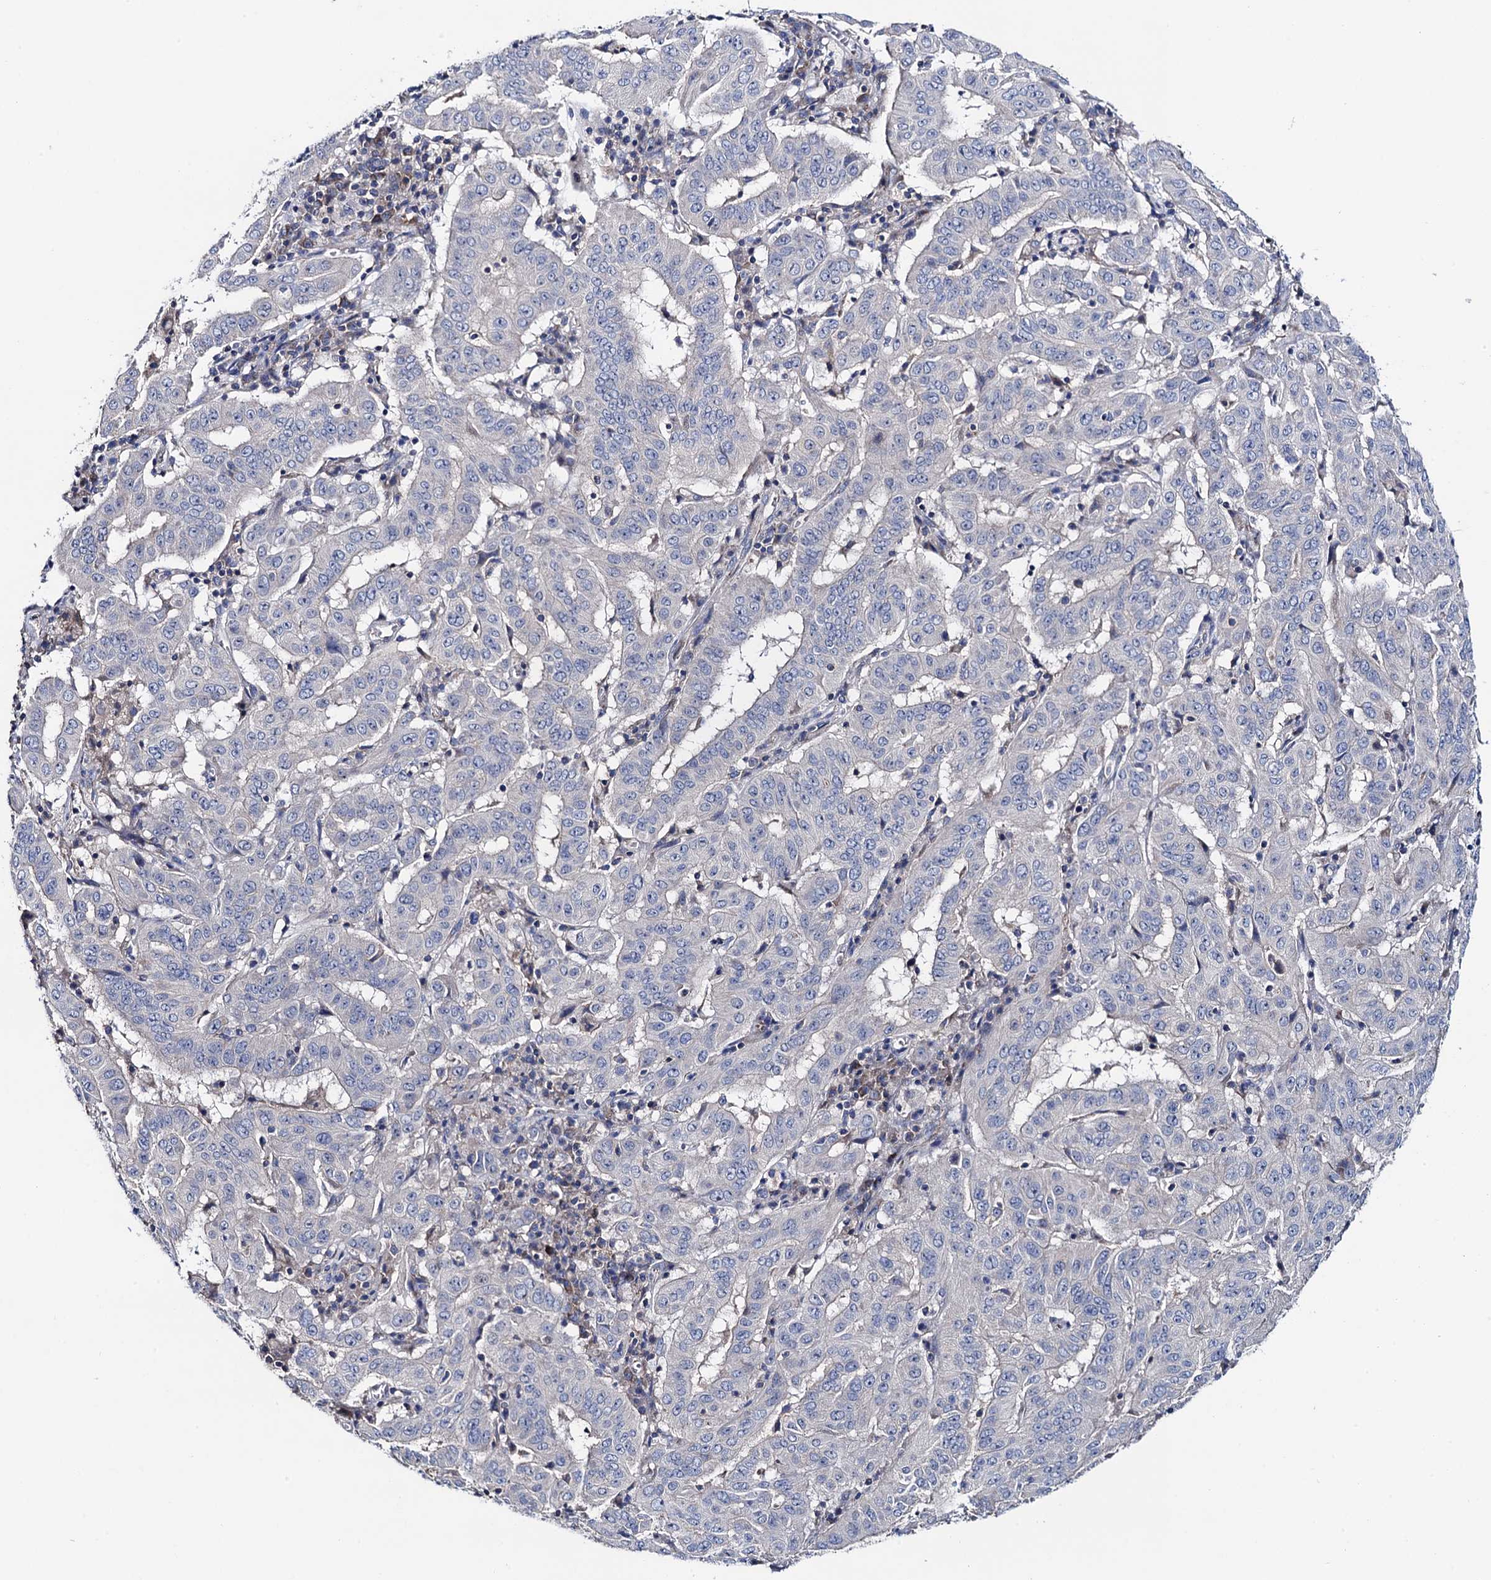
{"staining": {"intensity": "negative", "quantity": "none", "location": "none"}, "tissue": "pancreatic cancer", "cell_type": "Tumor cells", "image_type": "cancer", "snomed": [{"axis": "morphology", "description": "Adenocarcinoma, NOS"}, {"axis": "topography", "description": "Pancreas"}], "caption": "Pancreatic cancer (adenocarcinoma) was stained to show a protein in brown. There is no significant positivity in tumor cells.", "gene": "MRPL48", "patient": {"sex": "male", "age": 63}}